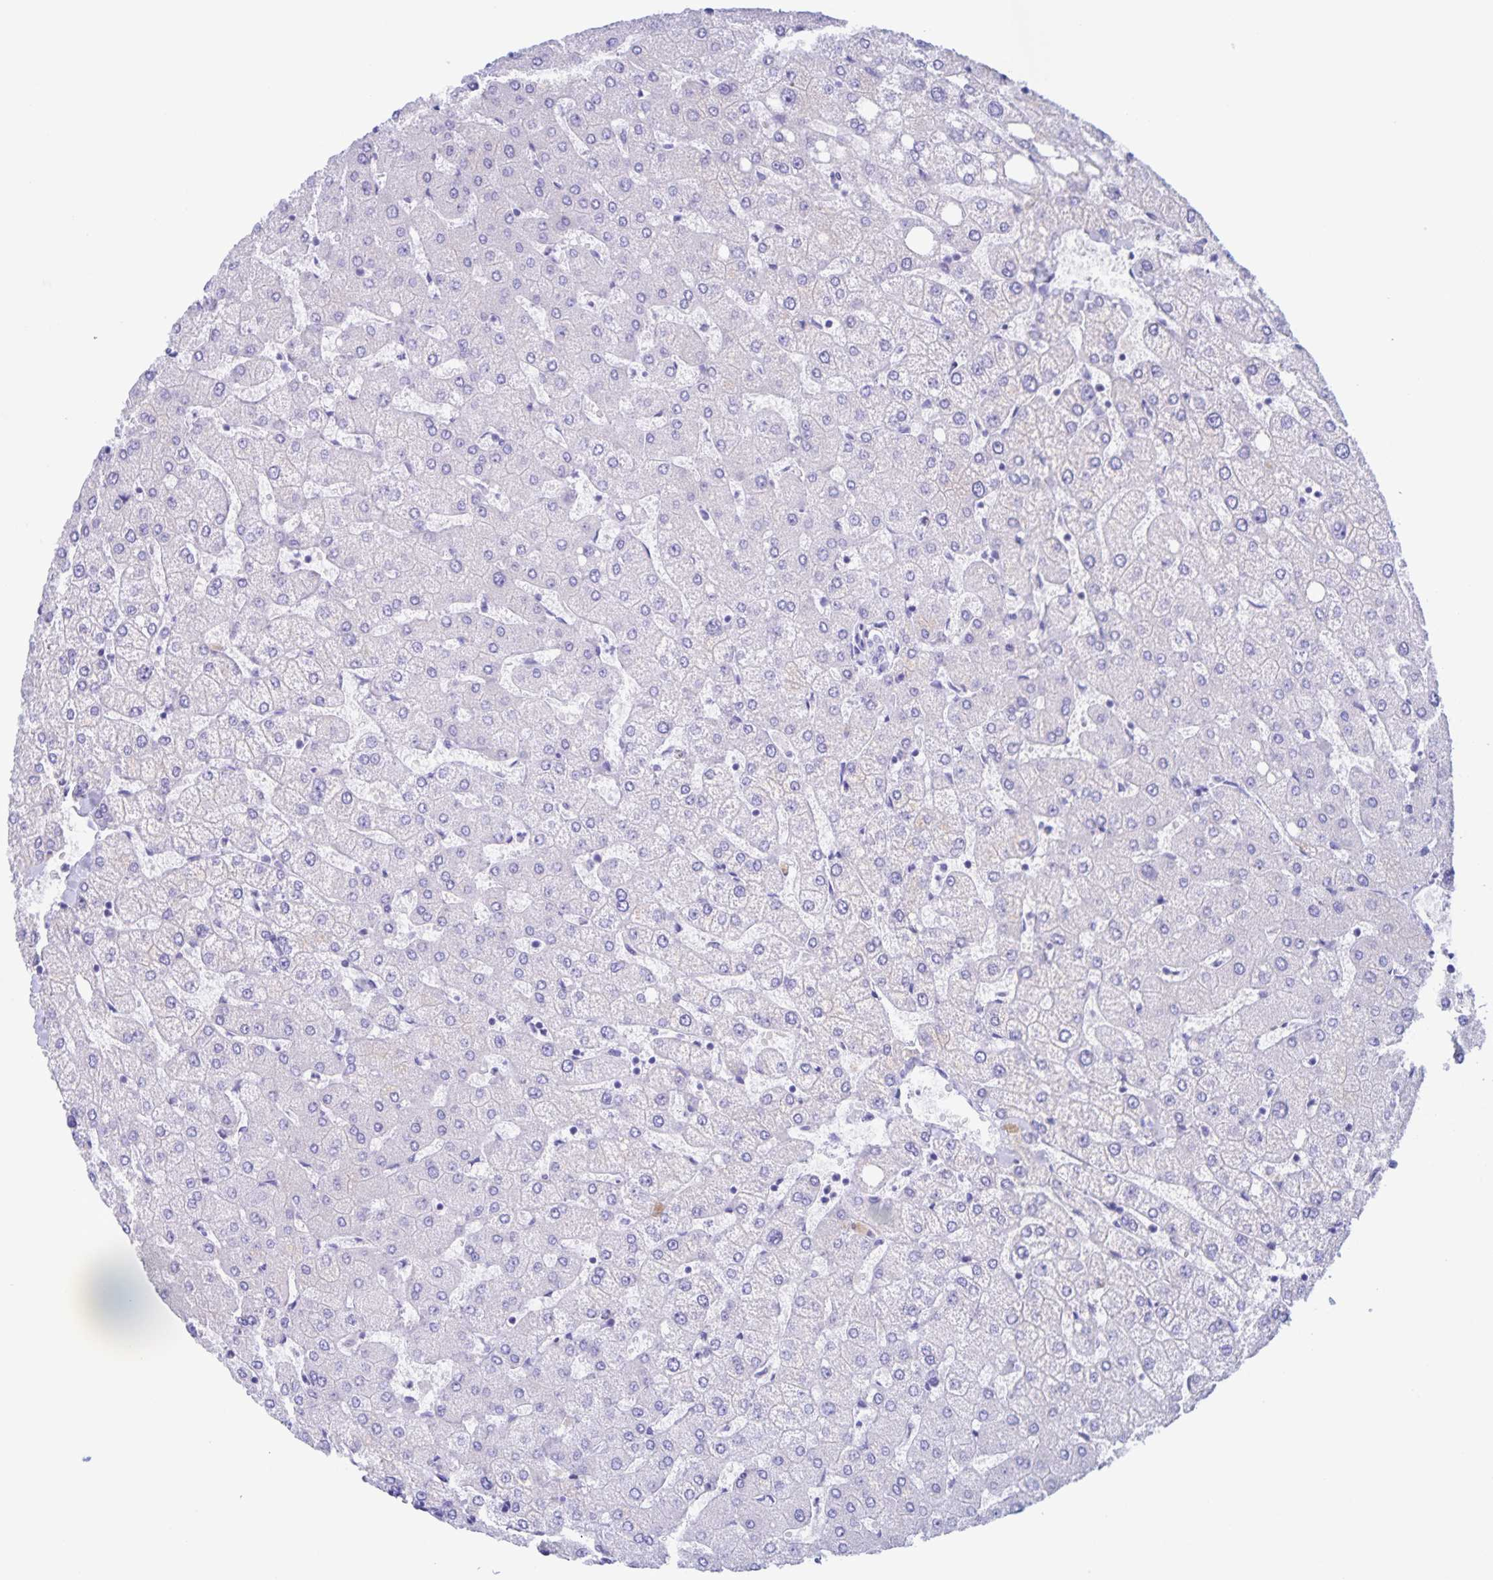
{"staining": {"intensity": "negative", "quantity": "none", "location": "none"}, "tissue": "liver", "cell_type": "Cholangiocytes", "image_type": "normal", "snomed": [{"axis": "morphology", "description": "Normal tissue, NOS"}, {"axis": "topography", "description": "Liver"}], "caption": "Liver stained for a protein using immunohistochemistry (IHC) reveals no expression cholangiocytes.", "gene": "CATSPER4", "patient": {"sex": "female", "age": 54}}